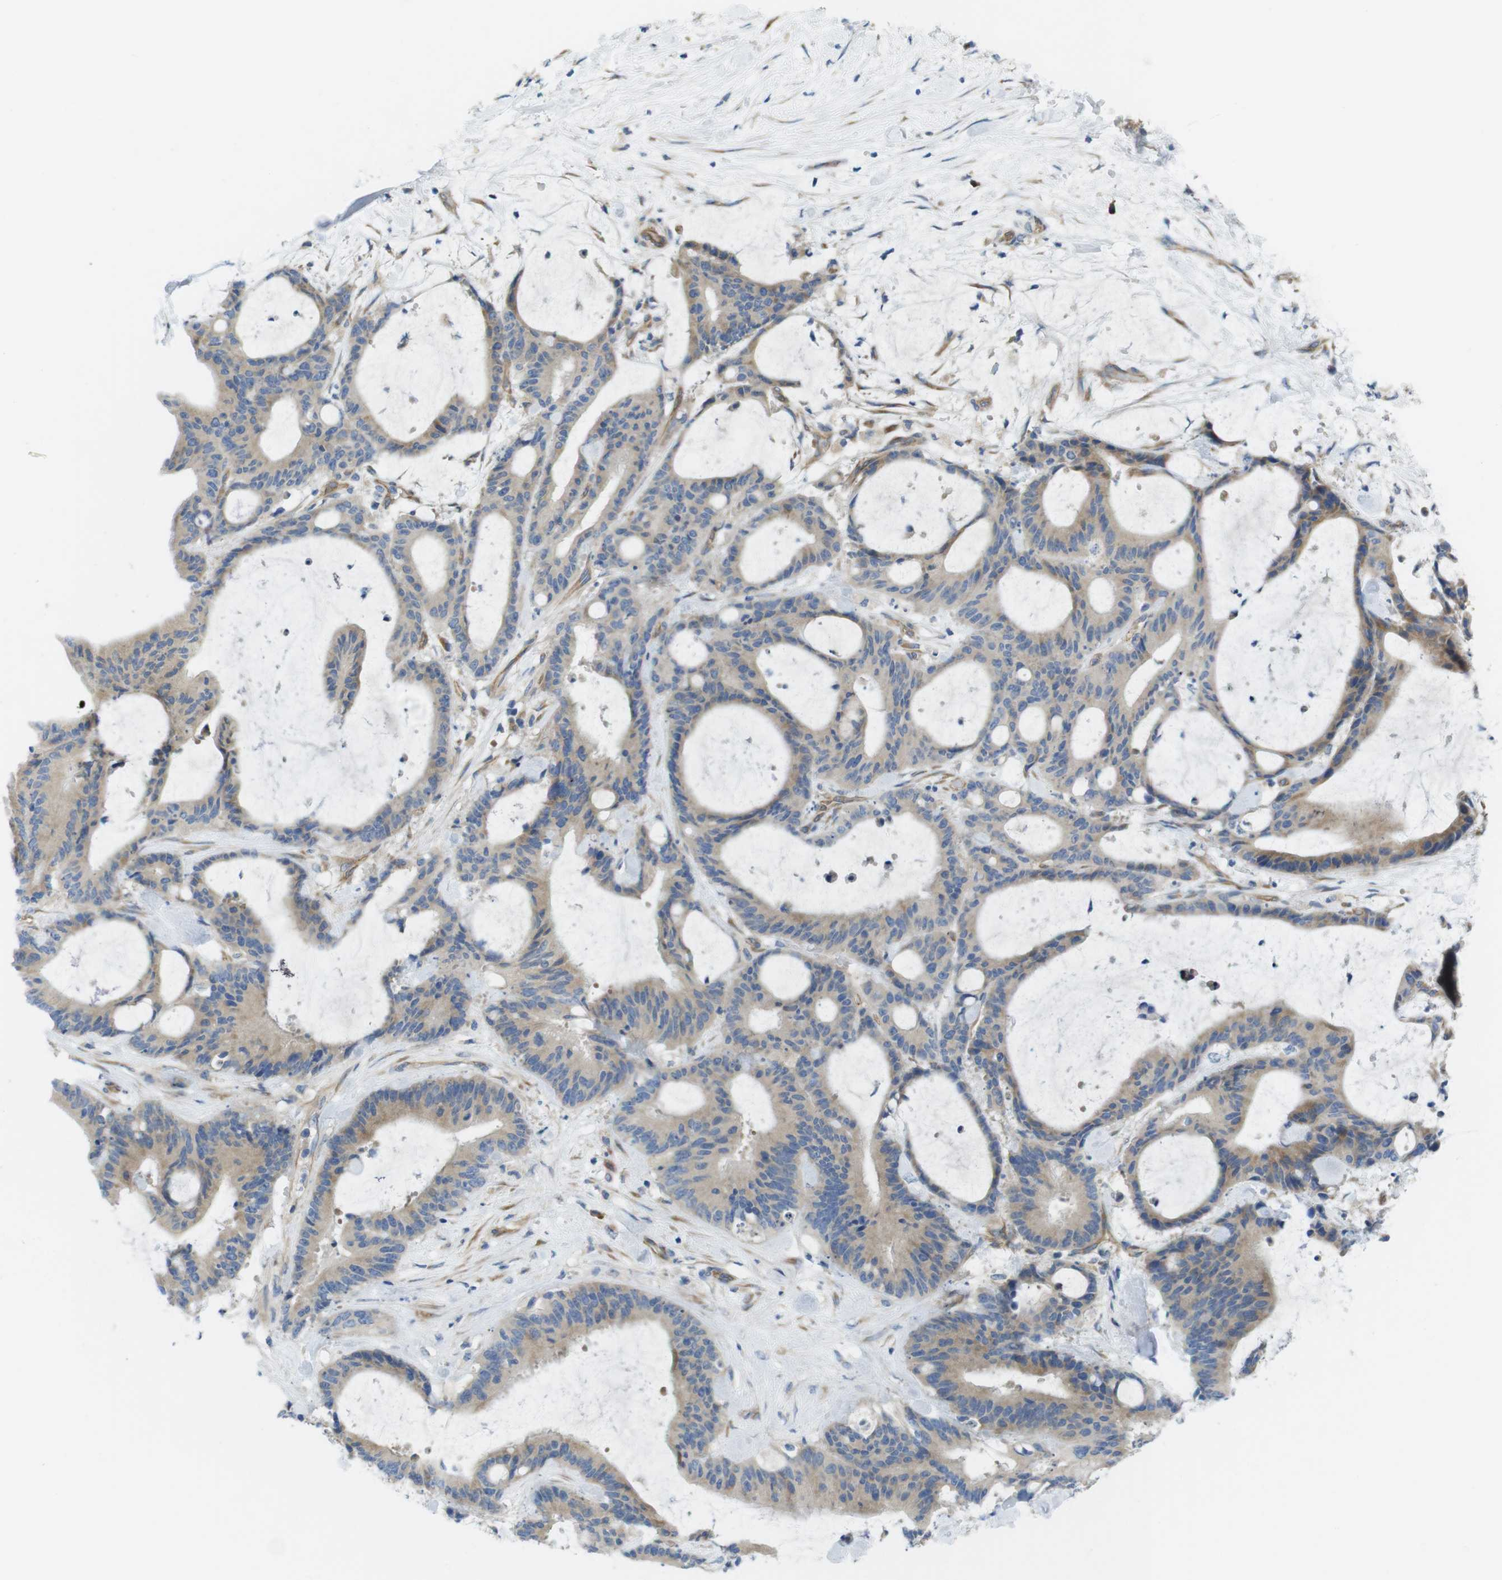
{"staining": {"intensity": "moderate", "quantity": ">75%", "location": "cytoplasmic/membranous"}, "tissue": "liver cancer", "cell_type": "Tumor cells", "image_type": "cancer", "snomed": [{"axis": "morphology", "description": "Cholangiocarcinoma"}, {"axis": "topography", "description": "Liver"}], "caption": "This micrograph exhibits liver cancer (cholangiocarcinoma) stained with IHC to label a protein in brown. The cytoplasmic/membranous of tumor cells show moderate positivity for the protein. Nuclei are counter-stained blue.", "gene": "TMEM234", "patient": {"sex": "female", "age": 73}}